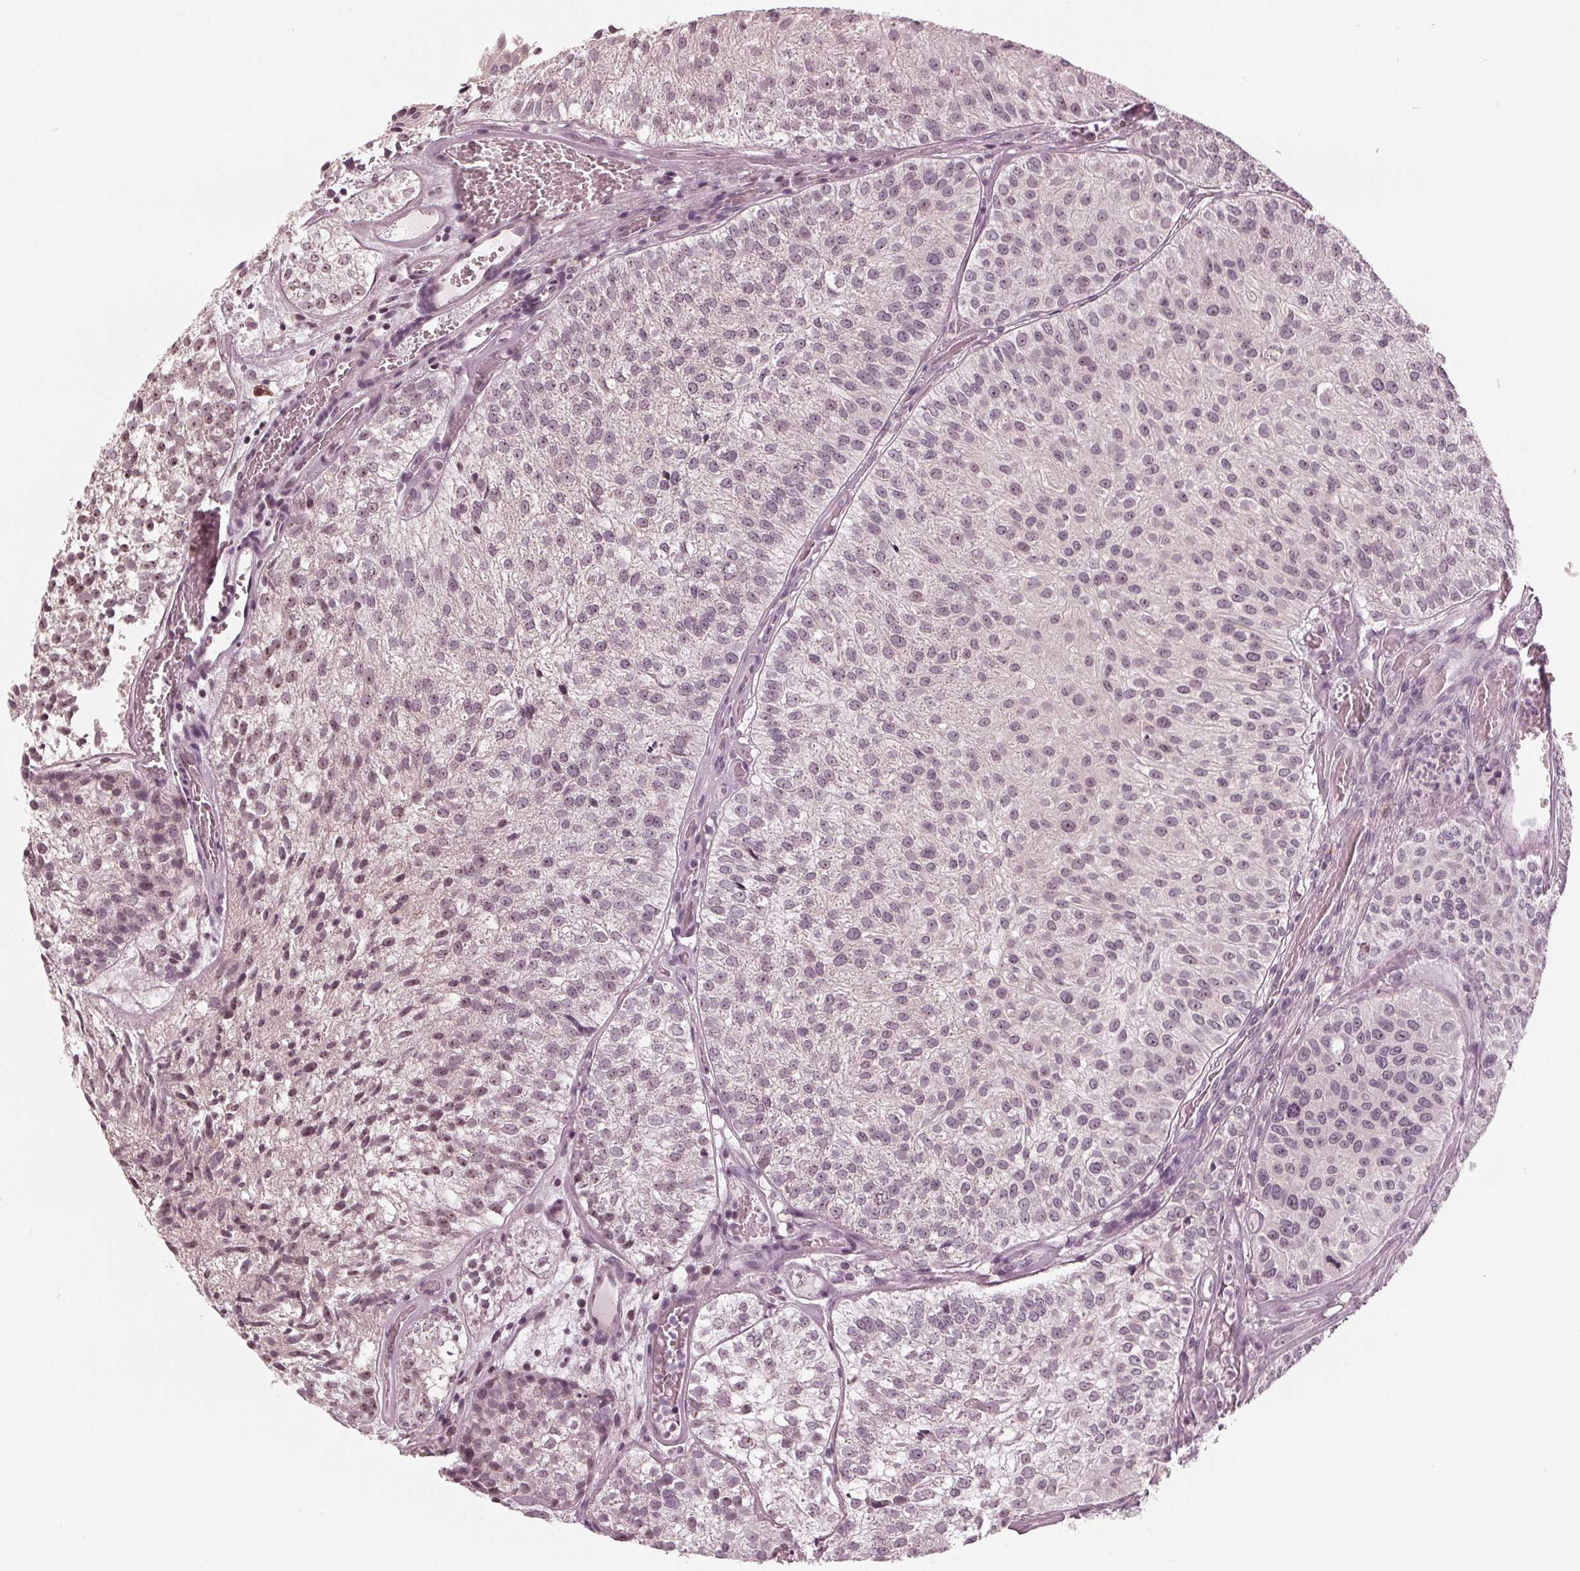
{"staining": {"intensity": "weak", "quantity": "25%-75%", "location": "nuclear"}, "tissue": "urothelial cancer", "cell_type": "Tumor cells", "image_type": "cancer", "snomed": [{"axis": "morphology", "description": "Urothelial carcinoma, Low grade"}, {"axis": "topography", "description": "Urinary bladder"}], "caption": "A high-resolution micrograph shows IHC staining of urothelial cancer, which shows weak nuclear expression in approximately 25%-75% of tumor cells.", "gene": "SLX4", "patient": {"sex": "female", "age": 87}}